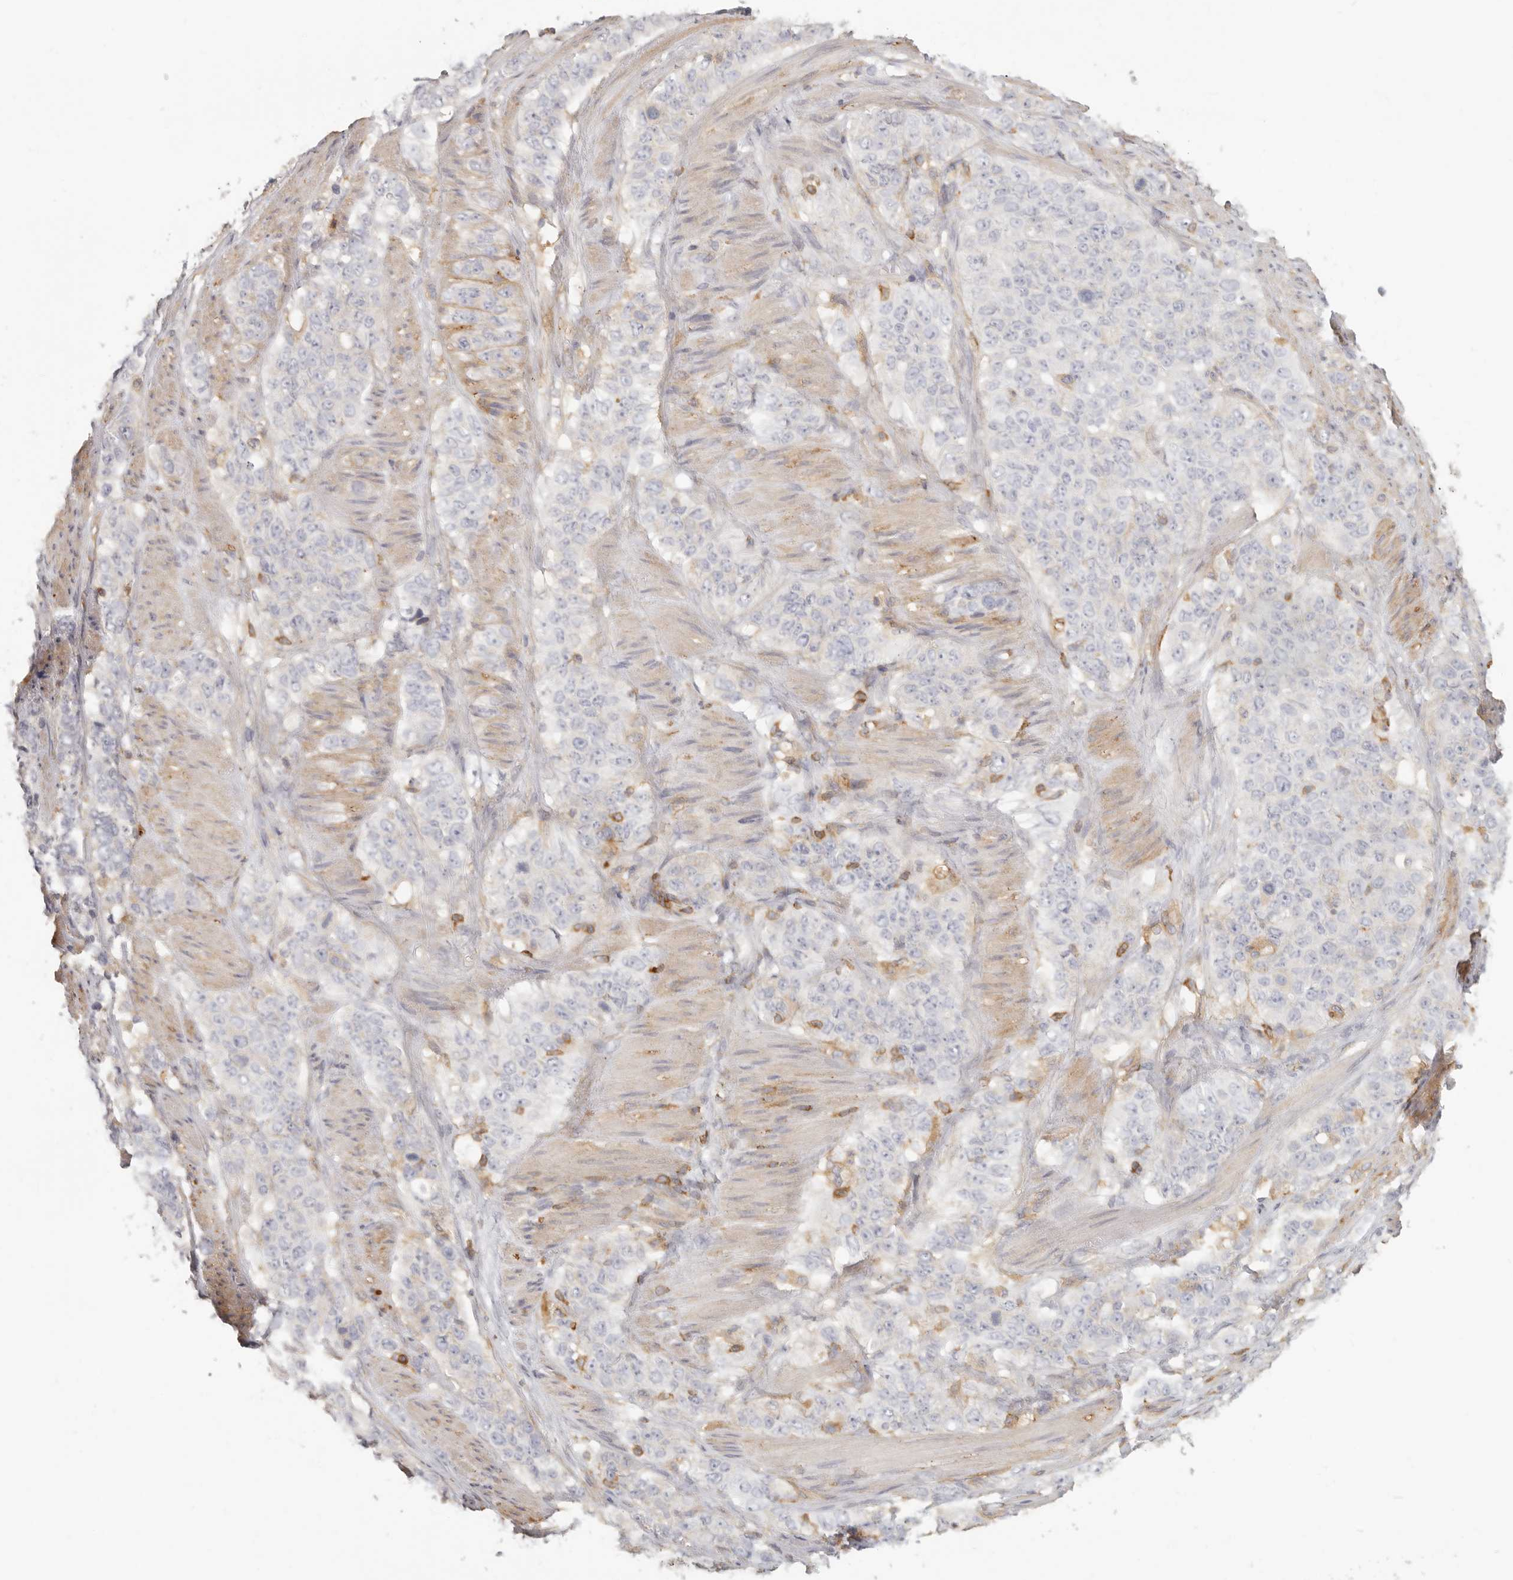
{"staining": {"intensity": "negative", "quantity": "none", "location": "none"}, "tissue": "stomach cancer", "cell_type": "Tumor cells", "image_type": "cancer", "snomed": [{"axis": "morphology", "description": "Adenocarcinoma, NOS"}, {"axis": "topography", "description": "Stomach"}], "caption": "Tumor cells are negative for brown protein staining in adenocarcinoma (stomach).", "gene": "NIBAN1", "patient": {"sex": "male", "age": 48}}